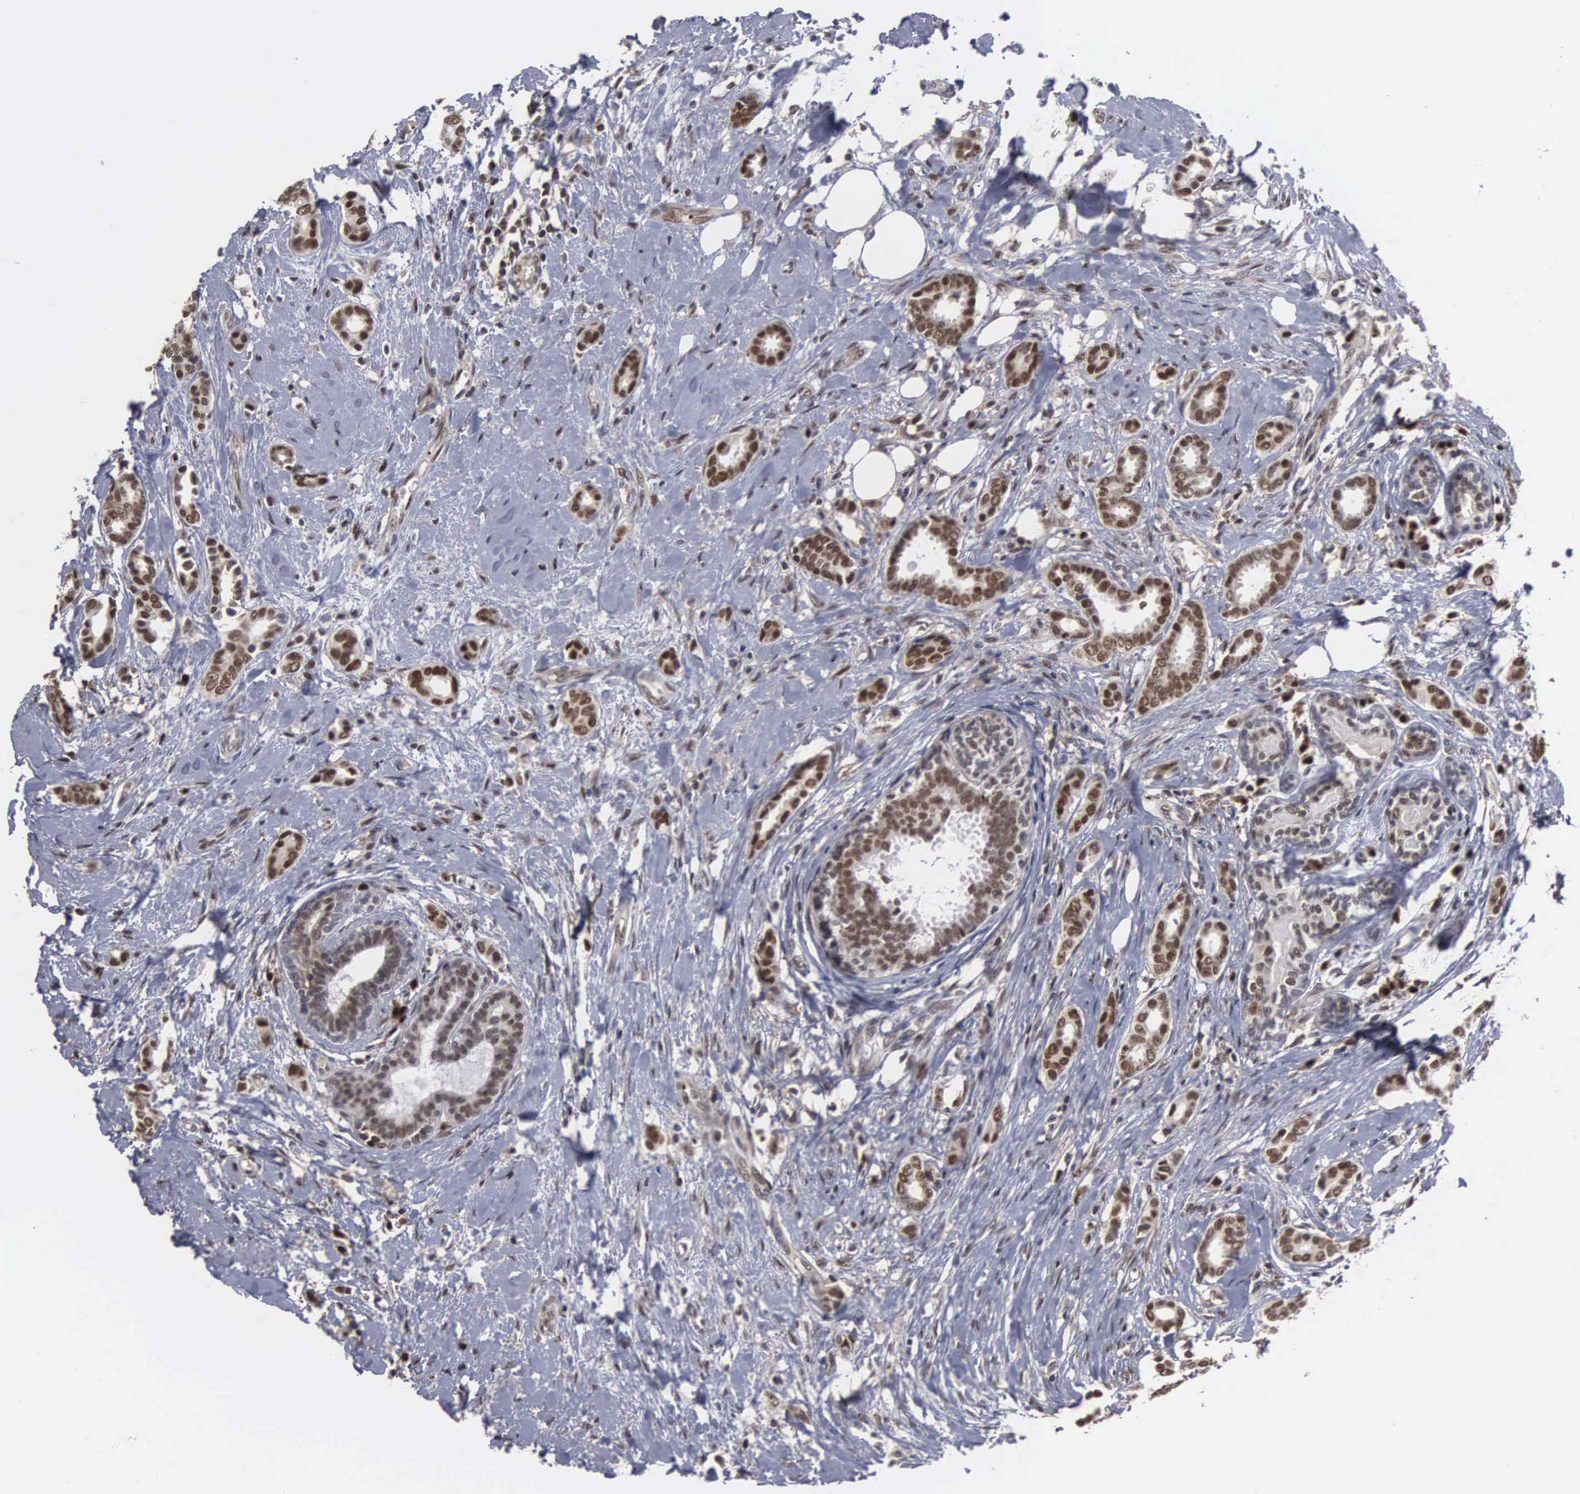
{"staining": {"intensity": "moderate", "quantity": ">75%", "location": "nuclear"}, "tissue": "breast cancer", "cell_type": "Tumor cells", "image_type": "cancer", "snomed": [{"axis": "morphology", "description": "Duct carcinoma"}, {"axis": "topography", "description": "Breast"}], "caption": "Protein expression analysis of infiltrating ductal carcinoma (breast) demonstrates moderate nuclear staining in about >75% of tumor cells. The staining was performed using DAB (3,3'-diaminobenzidine) to visualize the protein expression in brown, while the nuclei were stained in blue with hematoxylin (Magnification: 20x).", "gene": "TRMT5", "patient": {"sex": "female", "age": 50}}